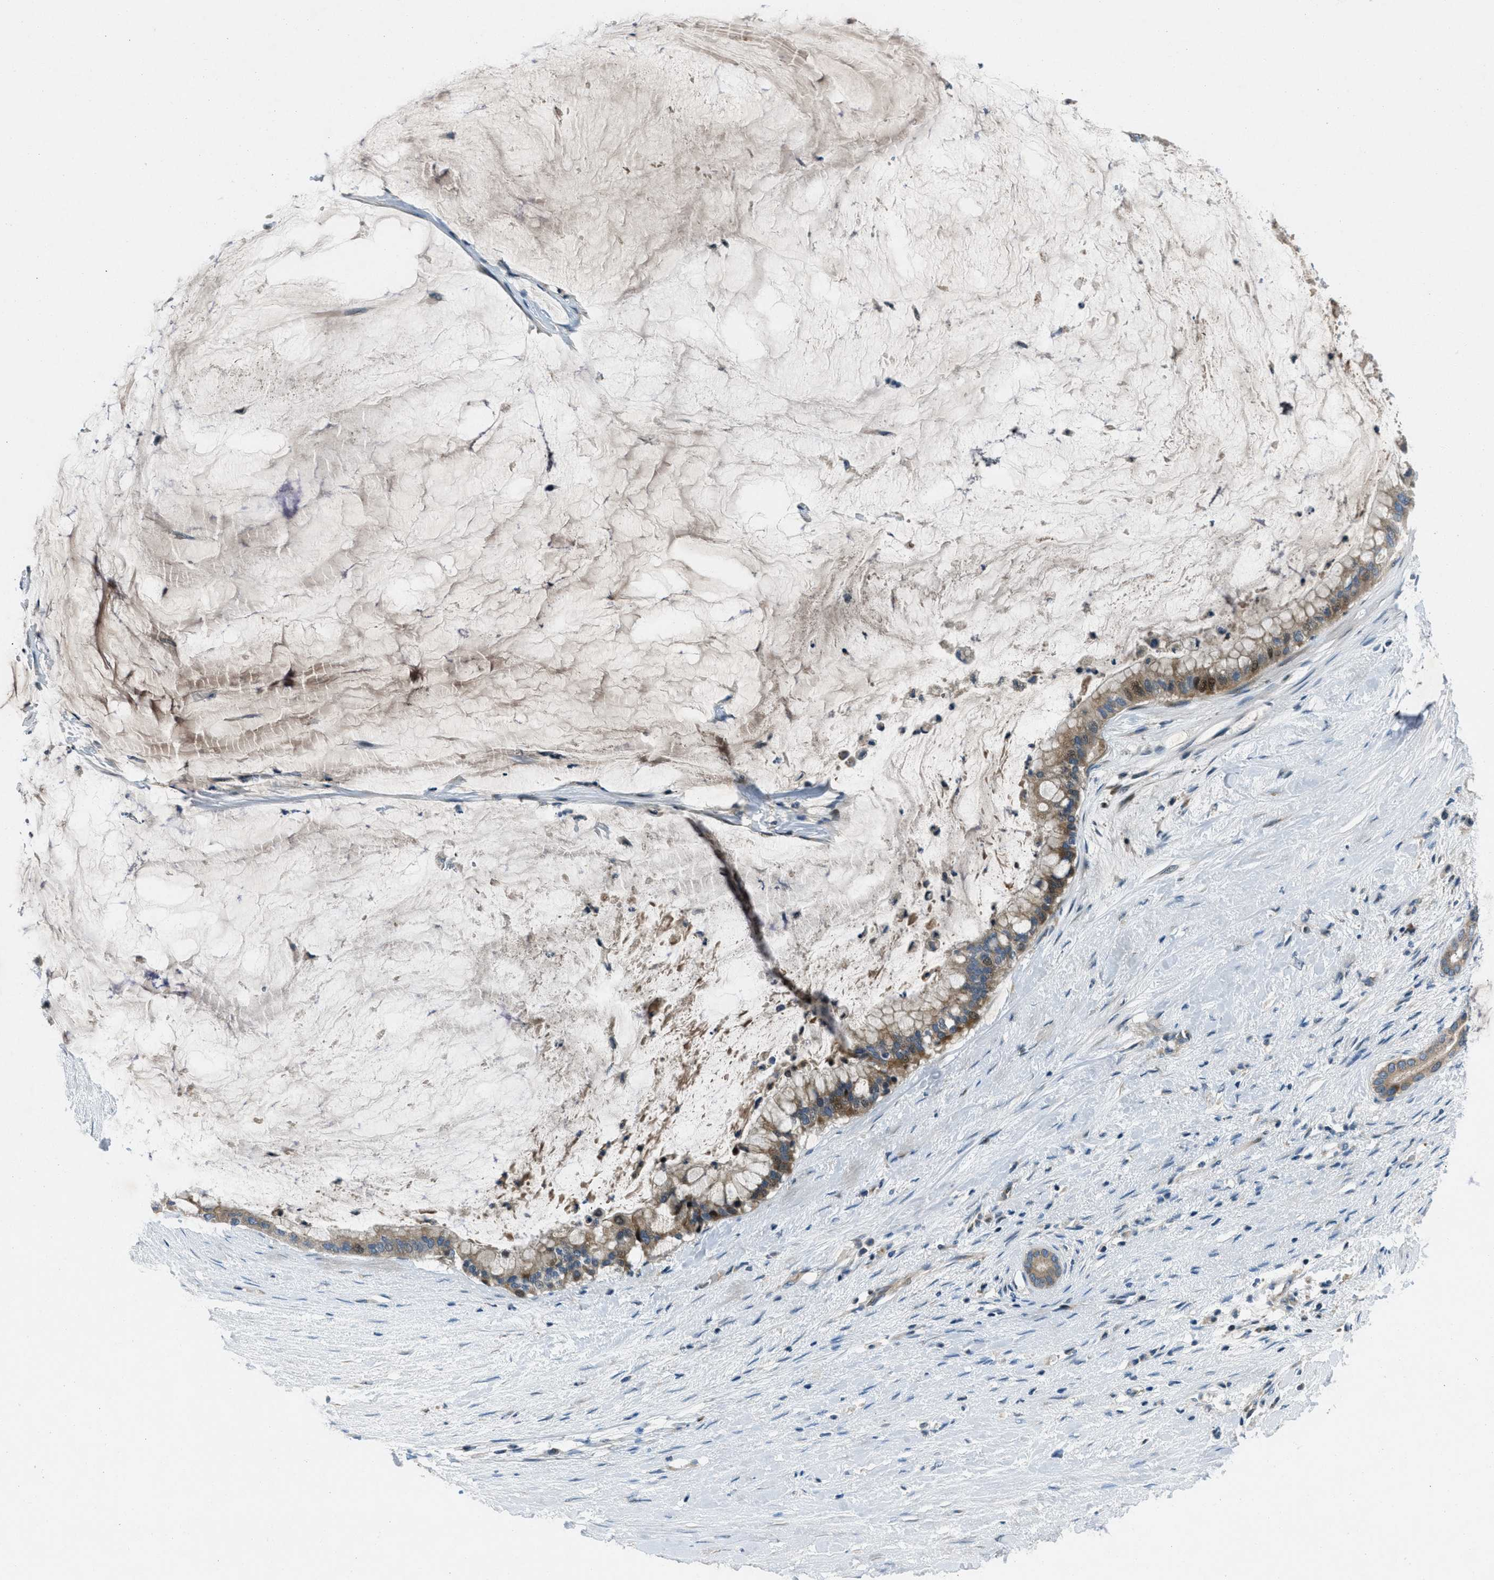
{"staining": {"intensity": "moderate", "quantity": ">75%", "location": "cytoplasmic/membranous"}, "tissue": "pancreatic cancer", "cell_type": "Tumor cells", "image_type": "cancer", "snomed": [{"axis": "morphology", "description": "Adenocarcinoma, NOS"}, {"axis": "topography", "description": "Pancreas"}], "caption": "Human pancreatic cancer stained with a protein marker exhibits moderate staining in tumor cells.", "gene": "CLEC2D", "patient": {"sex": "male", "age": 41}}